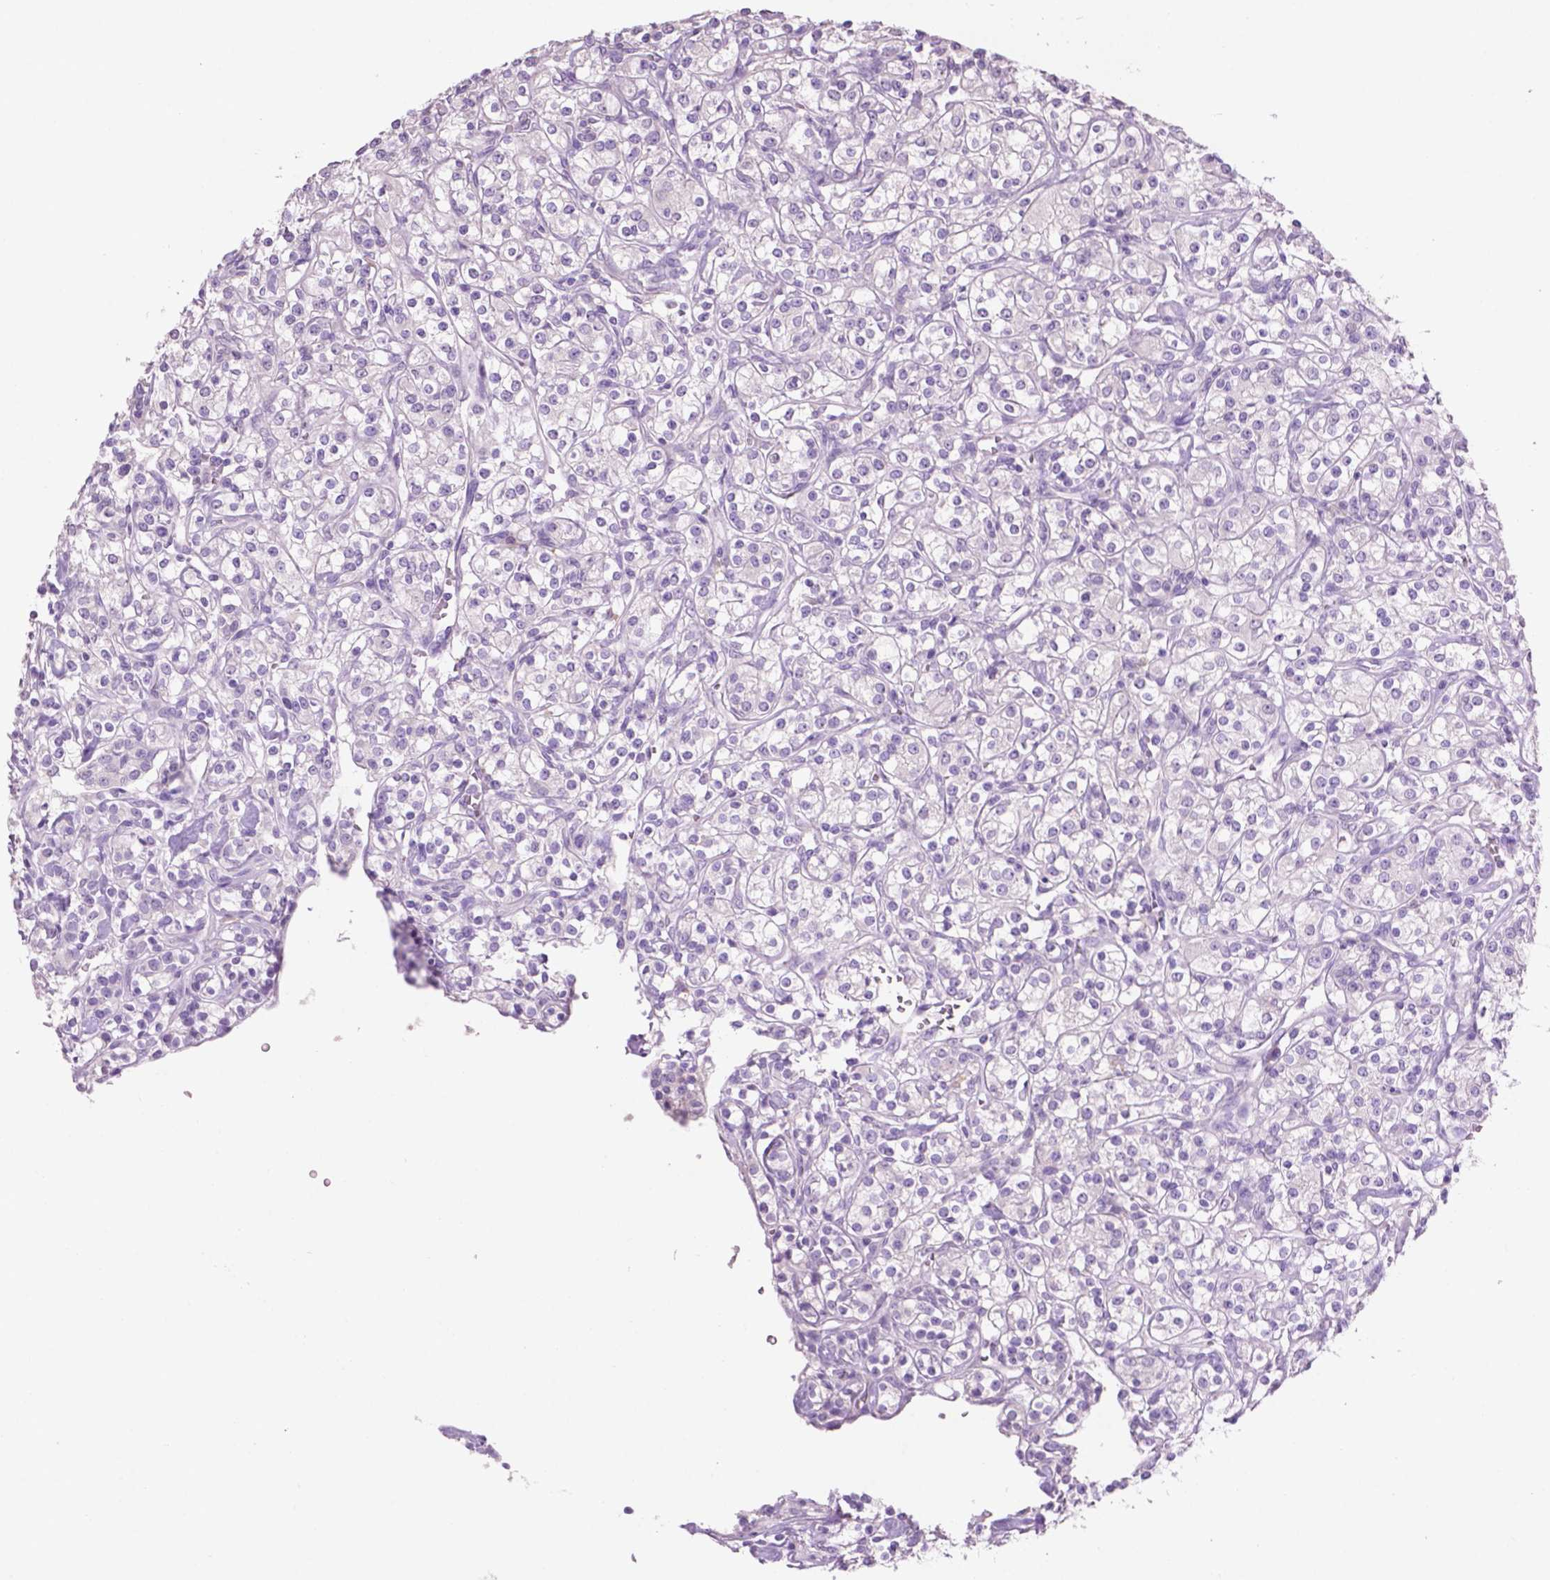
{"staining": {"intensity": "negative", "quantity": "none", "location": "none"}, "tissue": "renal cancer", "cell_type": "Tumor cells", "image_type": "cancer", "snomed": [{"axis": "morphology", "description": "Adenocarcinoma, NOS"}, {"axis": "topography", "description": "Kidney"}], "caption": "An immunohistochemistry micrograph of renal cancer is shown. There is no staining in tumor cells of renal cancer.", "gene": "CRYBA4", "patient": {"sex": "male", "age": 77}}